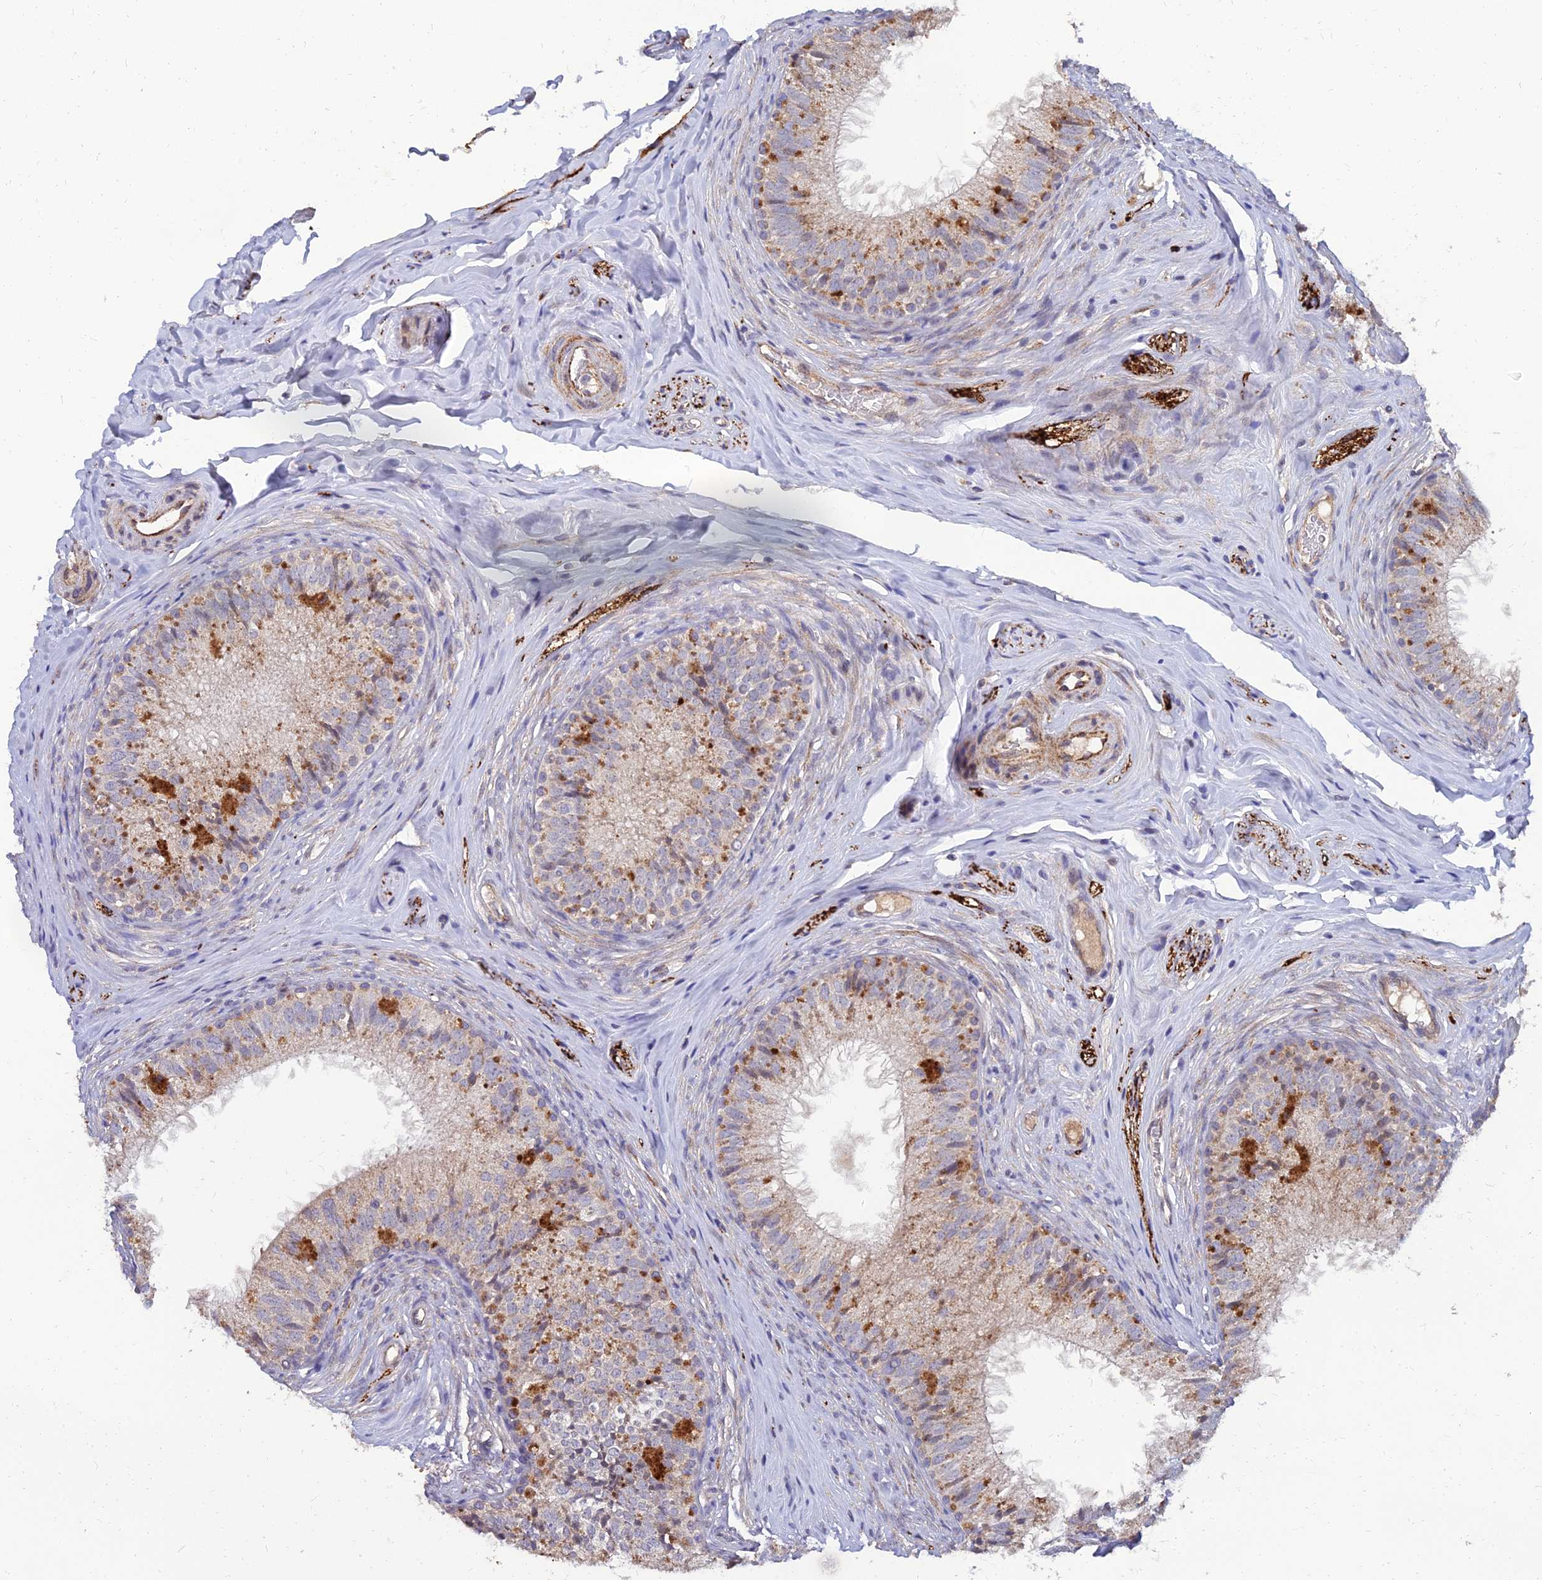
{"staining": {"intensity": "moderate", "quantity": "25%-75%", "location": "cytoplasmic/membranous"}, "tissue": "epididymis", "cell_type": "Glandular cells", "image_type": "normal", "snomed": [{"axis": "morphology", "description": "Normal tissue, NOS"}, {"axis": "topography", "description": "Epididymis"}], "caption": "DAB (3,3'-diaminobenzidine) immunohistochemical staining of normal epididymis displays moderate cytoplasmic/membranous protein staining in approximately 25%-75% of glandular cells.", "gene": "NPY", "patient": {"sex": "male", "age": 34}}